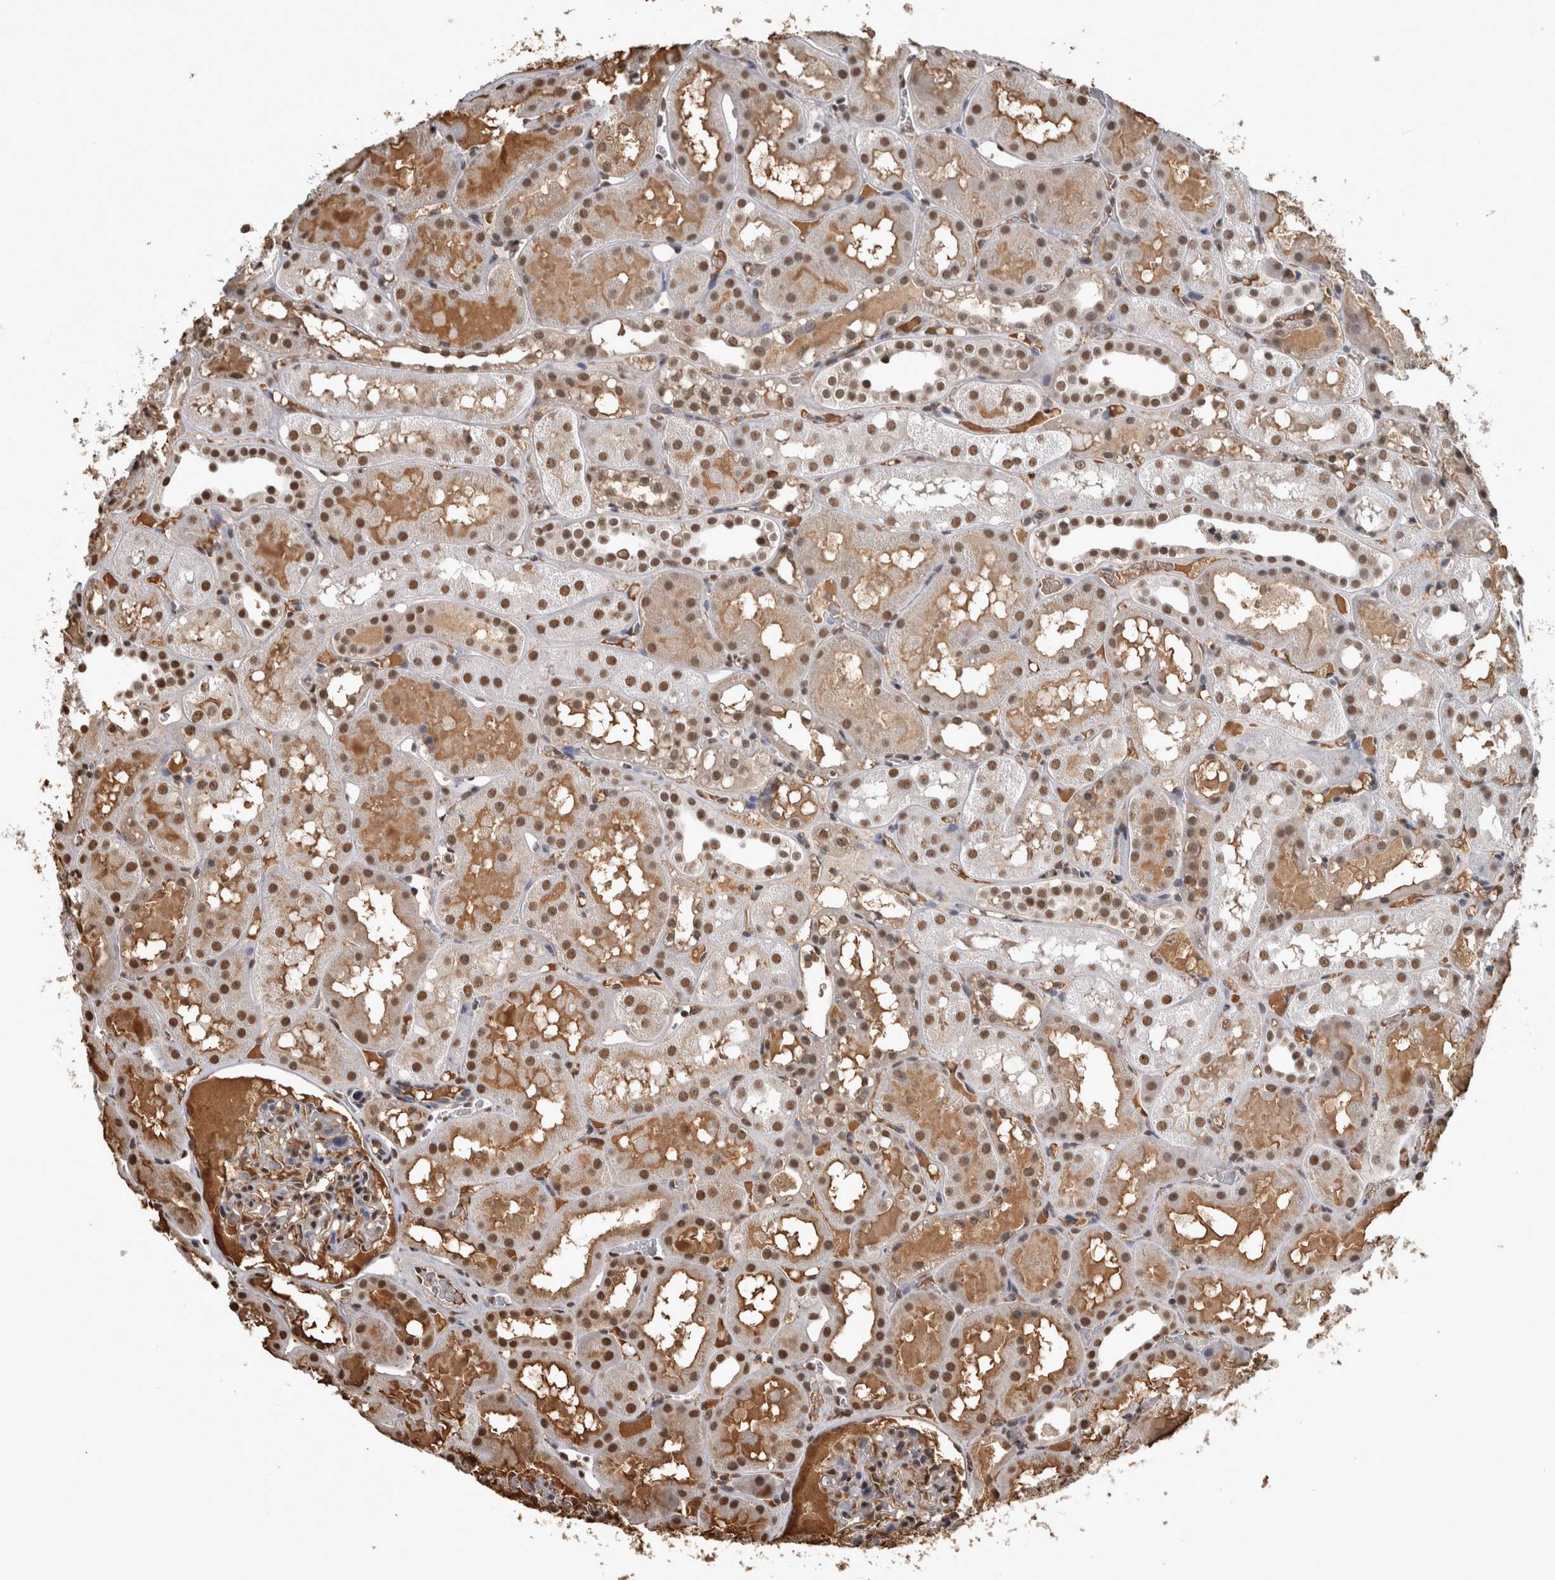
{"staining": {"intensity": "strong", "quantity": ">75%", "location": "nuclear"}, "tissue": "kidney", "cell_type": "Cells in glomeruli", "image_type": "normal", "snomed": [{"axis": "morphology", "description": "Normal tissue, NOS"}, {"axis": "topography", "description": "Kidney"}, {"axis": "topography", "description": "Urinary bladder"}], "caption": "Immunohistochemistry (IHC) image of normal kidney stained for a protein (brown), which shows high levels of strong nuclear expression in about >75% of cells in glomeruli.", "gene": "TGS1", "patient": {"sex": "male", "age": 16}}